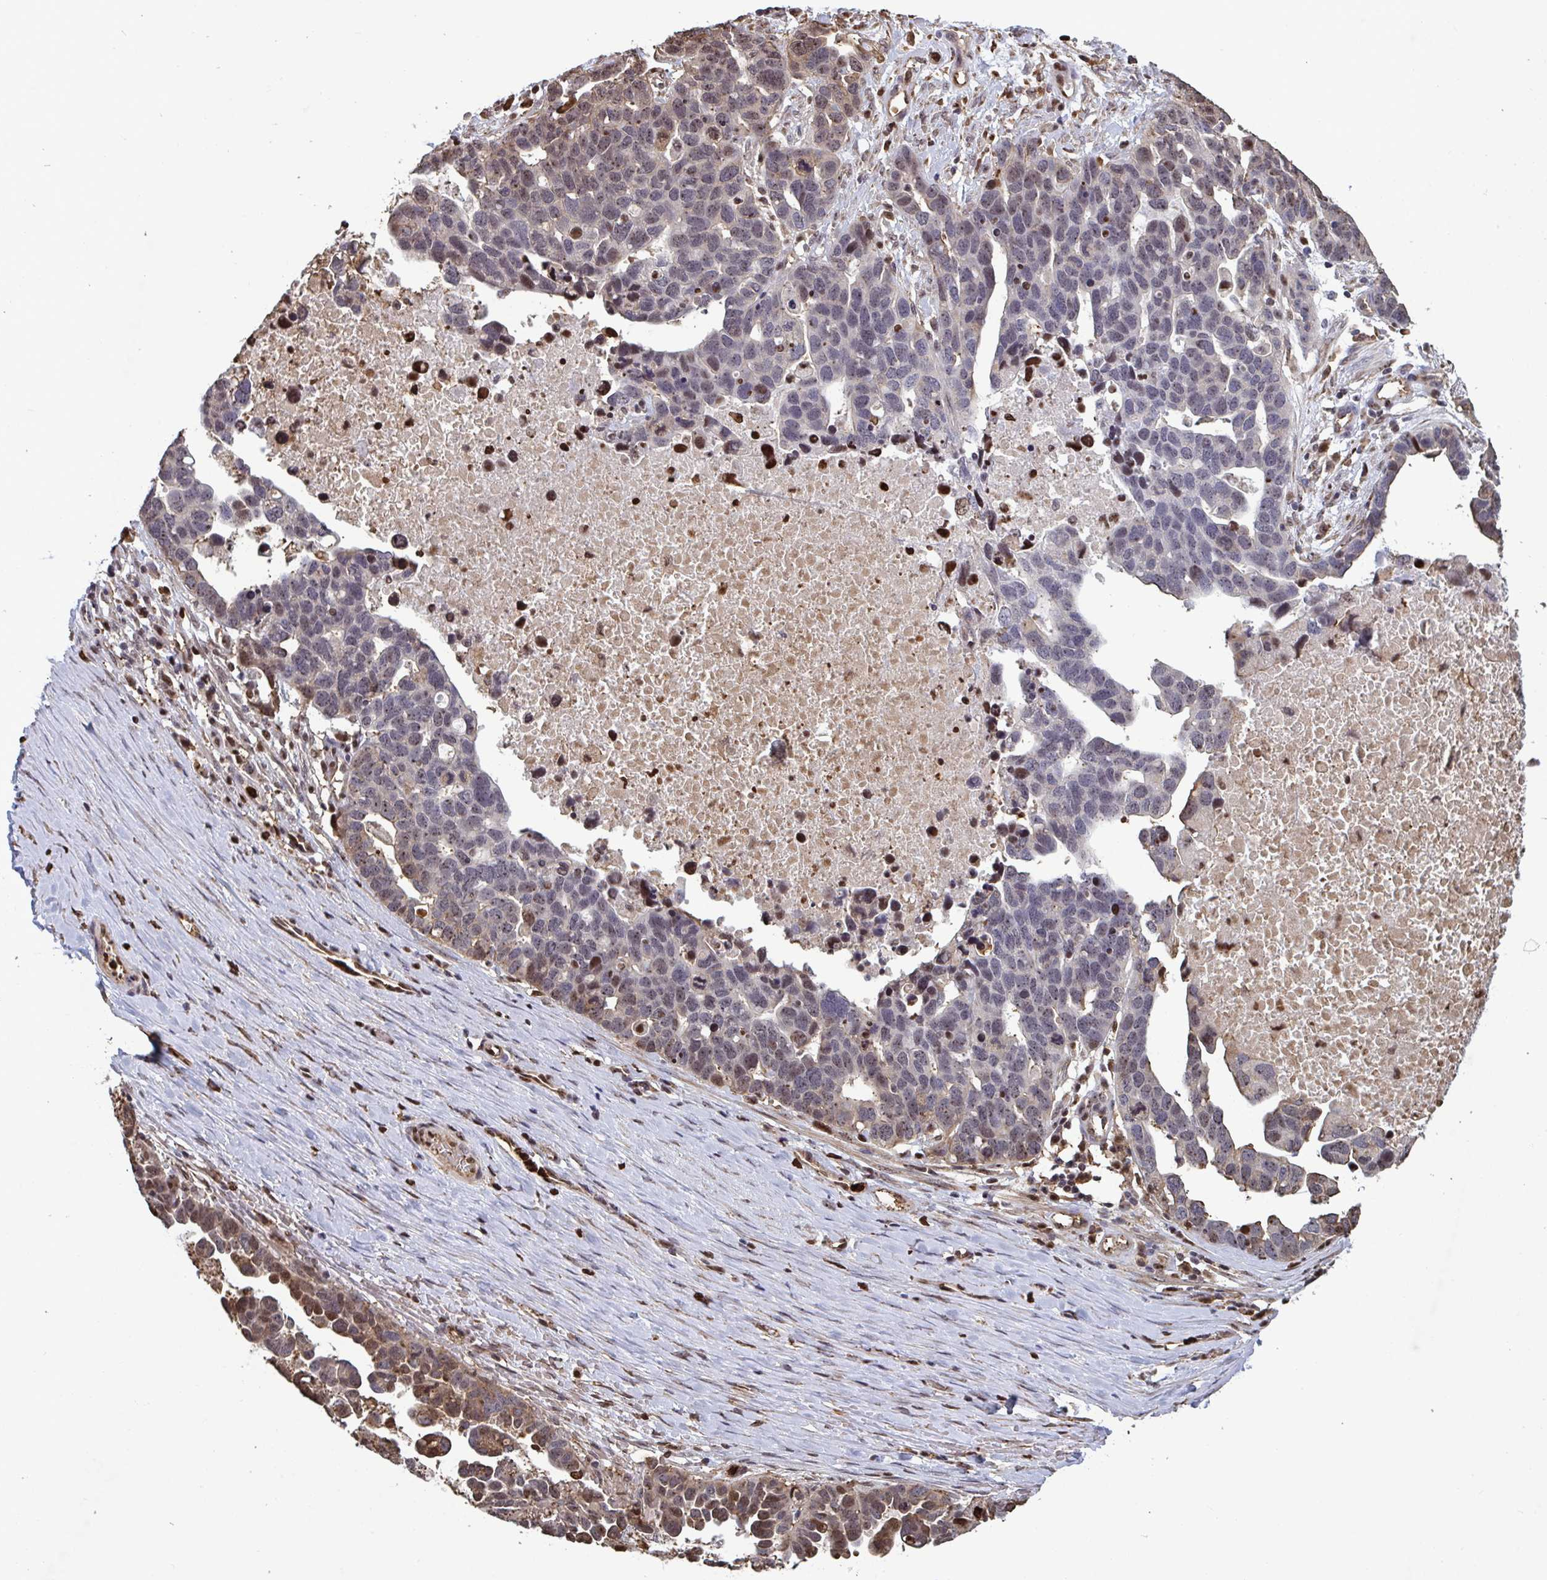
{"staining": {"intensity": "moderate", "quantity": "<25%", "location": "cytoplasmic/membranous,nuclear"}, "tissue": "ovarian cancer", "cell_type": "Tumor cells", "image_type": "cancer", "snomed": [{"axis": "morphology", "description": "Cystadenocarcinoma, serous, NOS"}, {"axis": "topography", "description": "Ovary"}], "caption": "Tumor cells demonstrate low levels of moderate cytoplasmic/membranous and nuclear staining in about <25% of cells in serous cystadenocarcinoma (ovarian). (IHC, brightfield microscopy, high magnification).", "gene": "PELI2", "patient": {"sex": "female", "age": 54}}